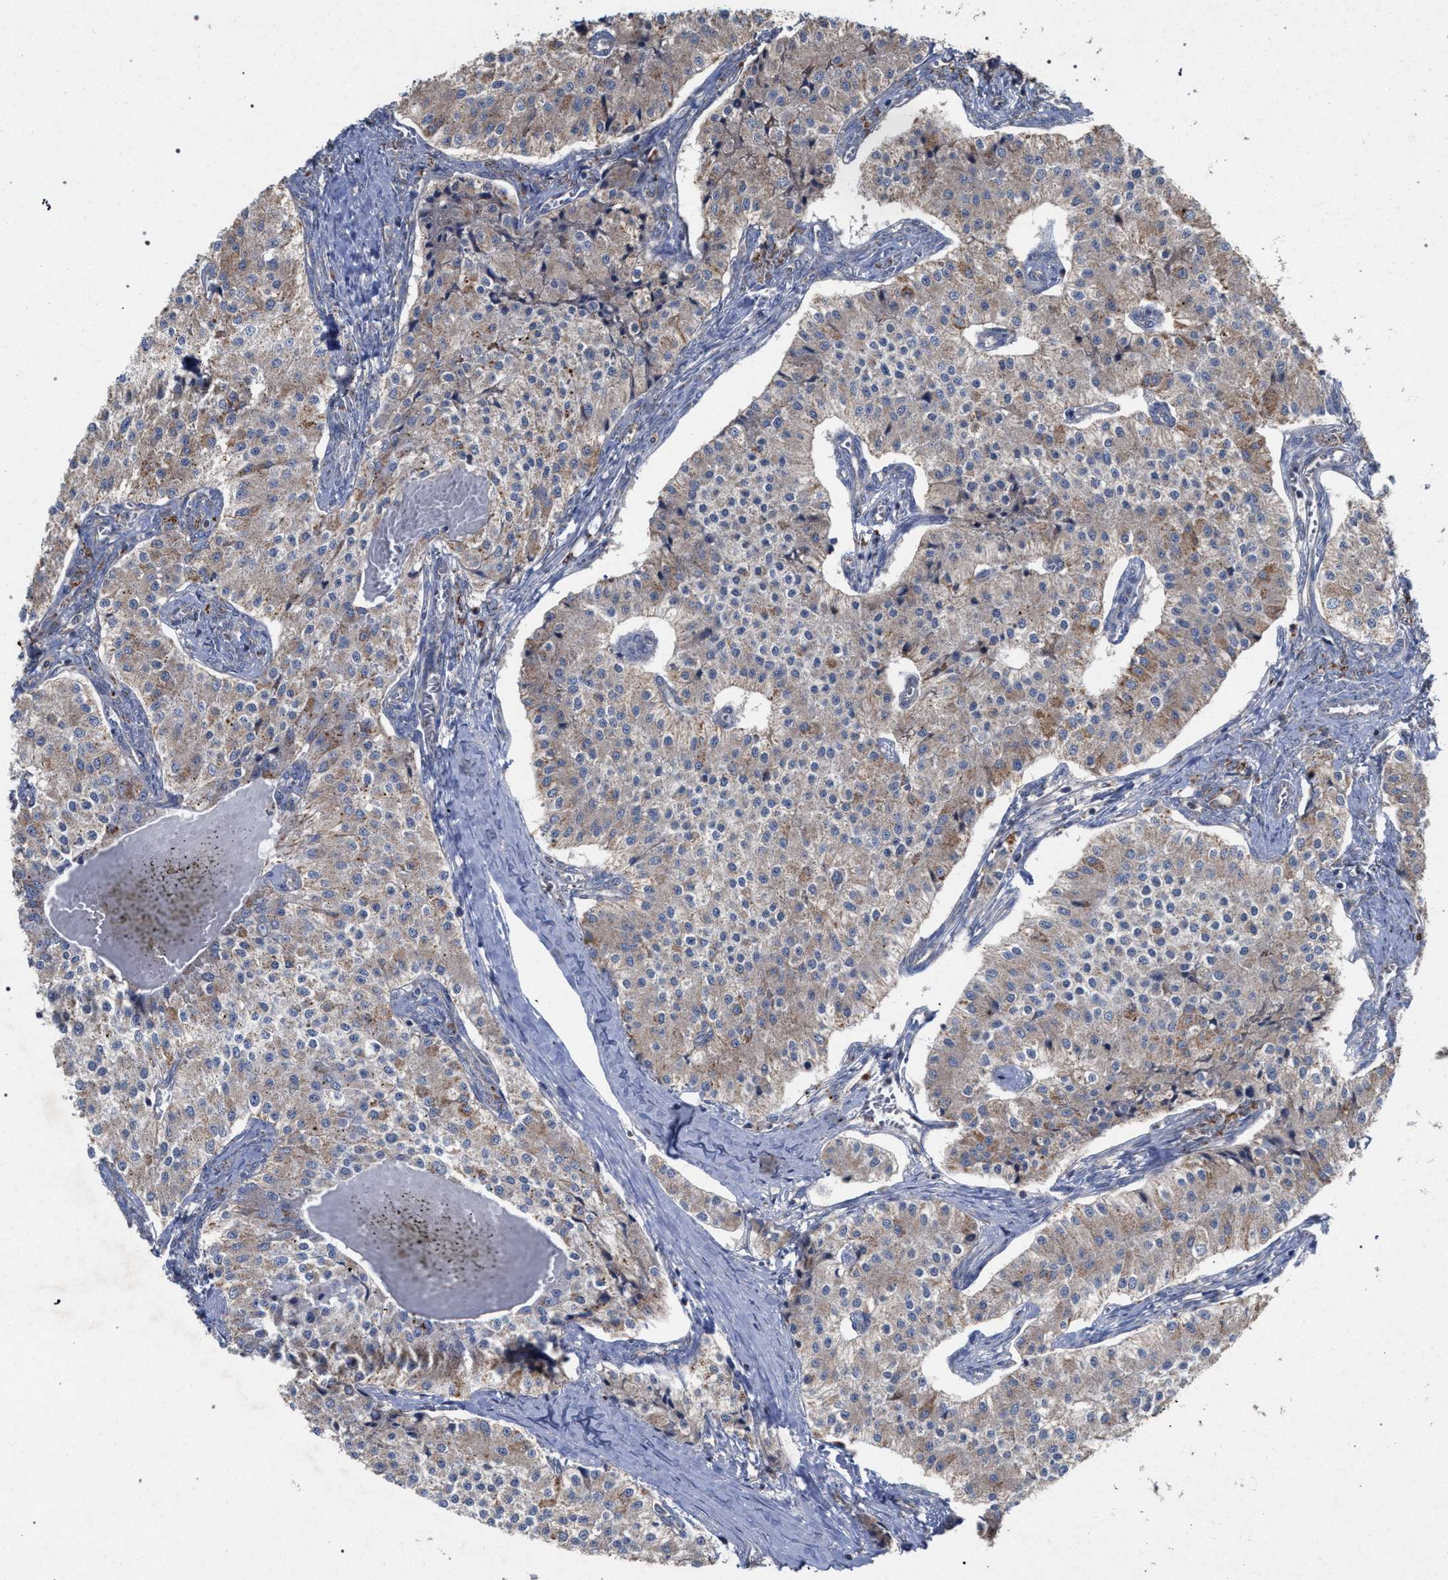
{"staining": {"intensity": "weak", "quantity": "<25%", "location": "cytoplasmic/membranous"}, "tissue": "carcinoid", "cell_type": "Tumor cells", "image_type": "cancer", "snomed": [{"axis": "morphology", "description": "Carcinoid, malignant, NOS"}, {"axis": "topography", "description": "Colon"}], "caption": "High power microscopy photomicrograph of an immunohistochemistry image of malignant carcinoid, revealing no significant expression in tumor cells.", "gene": "BCL2L12", "patient": {"sex": "female", "age": 52}}